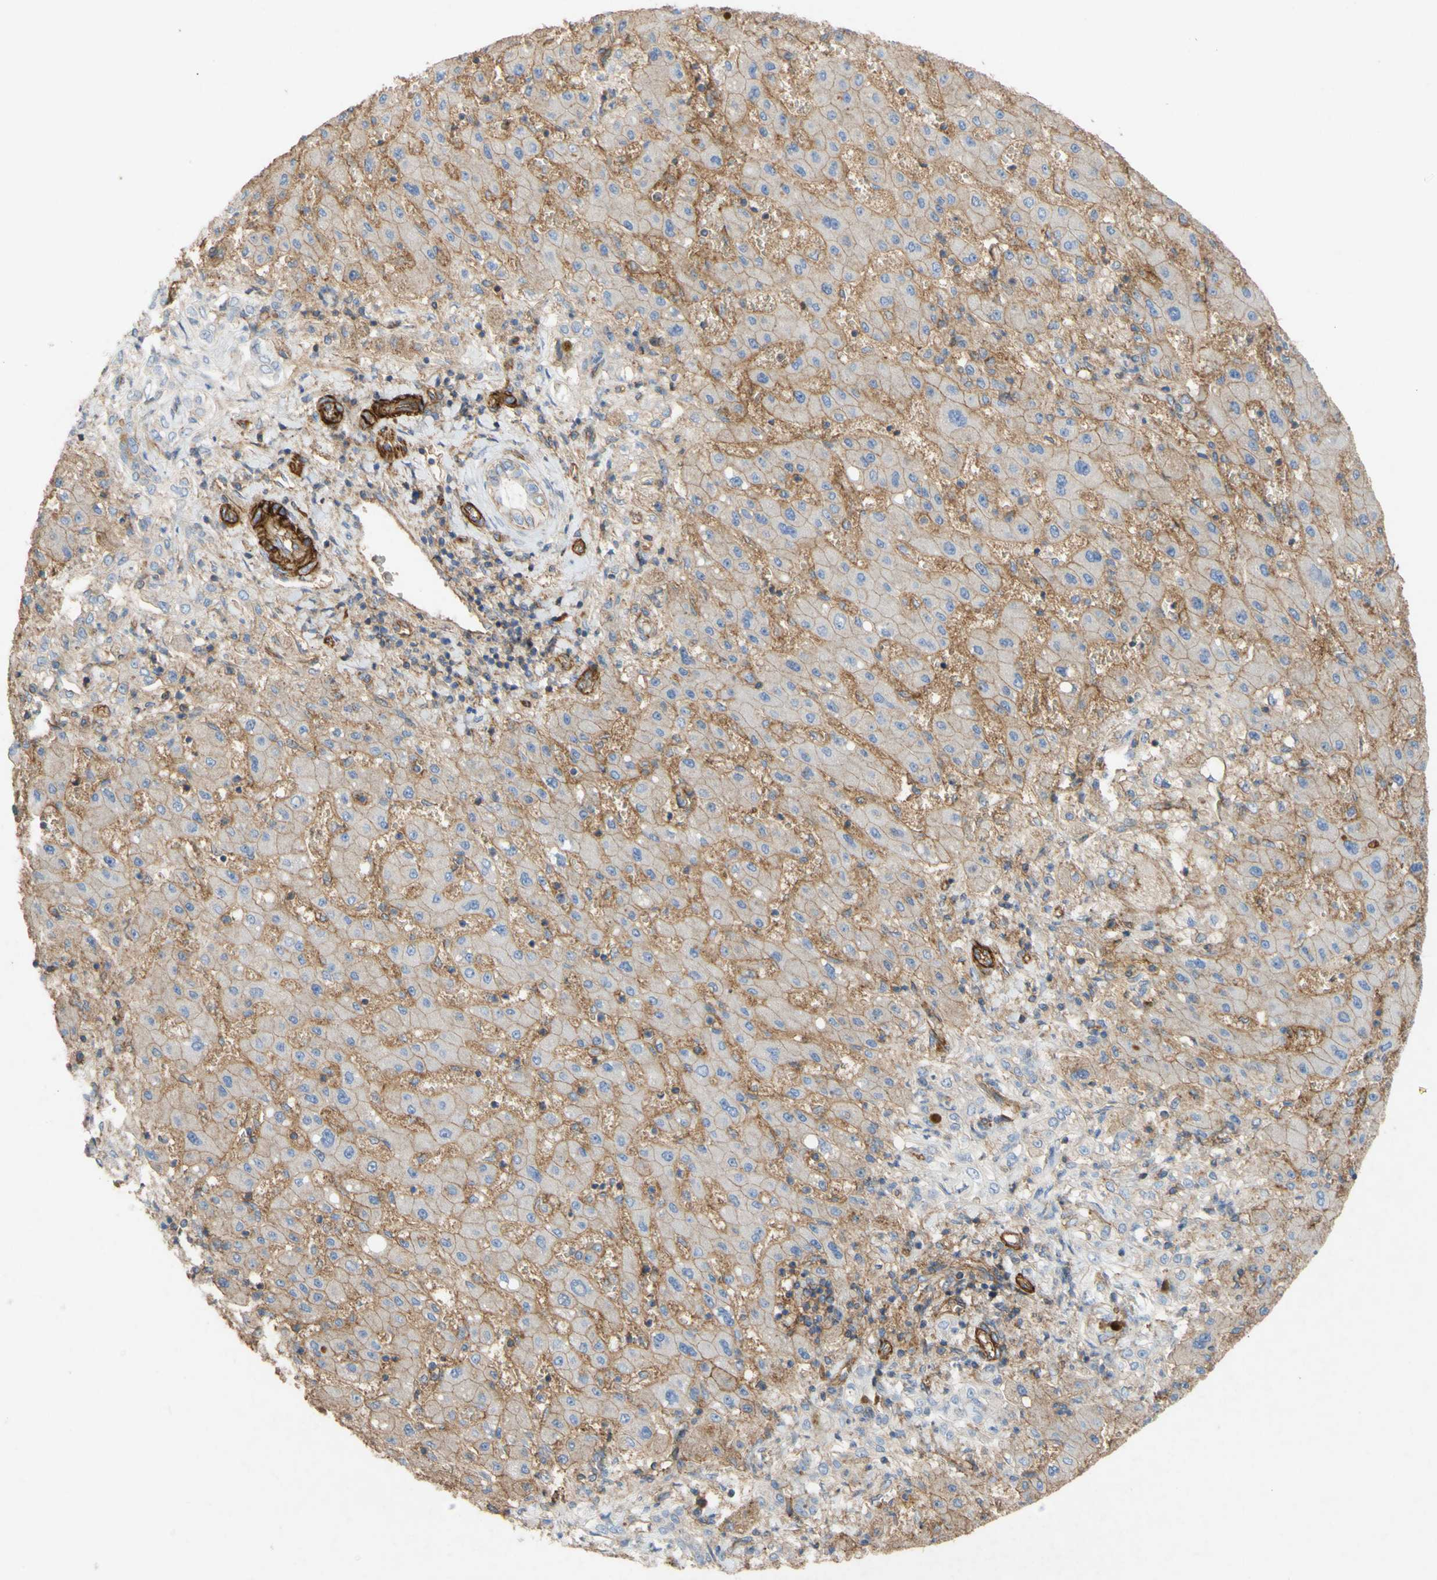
{"staining": {"intensity": "negative", "quantity": "none", "location": "none"}, "tissue": "liver cancer", "cell_type": "Tumor cells", "image_type": "cancer", "snomed": [{"axis": "morphology", "description": "Cholangiocarcinoma"}, {"axis": "topography", "description": "Liver"}], "caption": "Immunohistochemical staining of human liver cancer (cholangiocarcinoma) demonstrates no significant positivity in tumor cells.", "gene": "ATP2A3", "patient": {"sex": "male", "age": 50}}